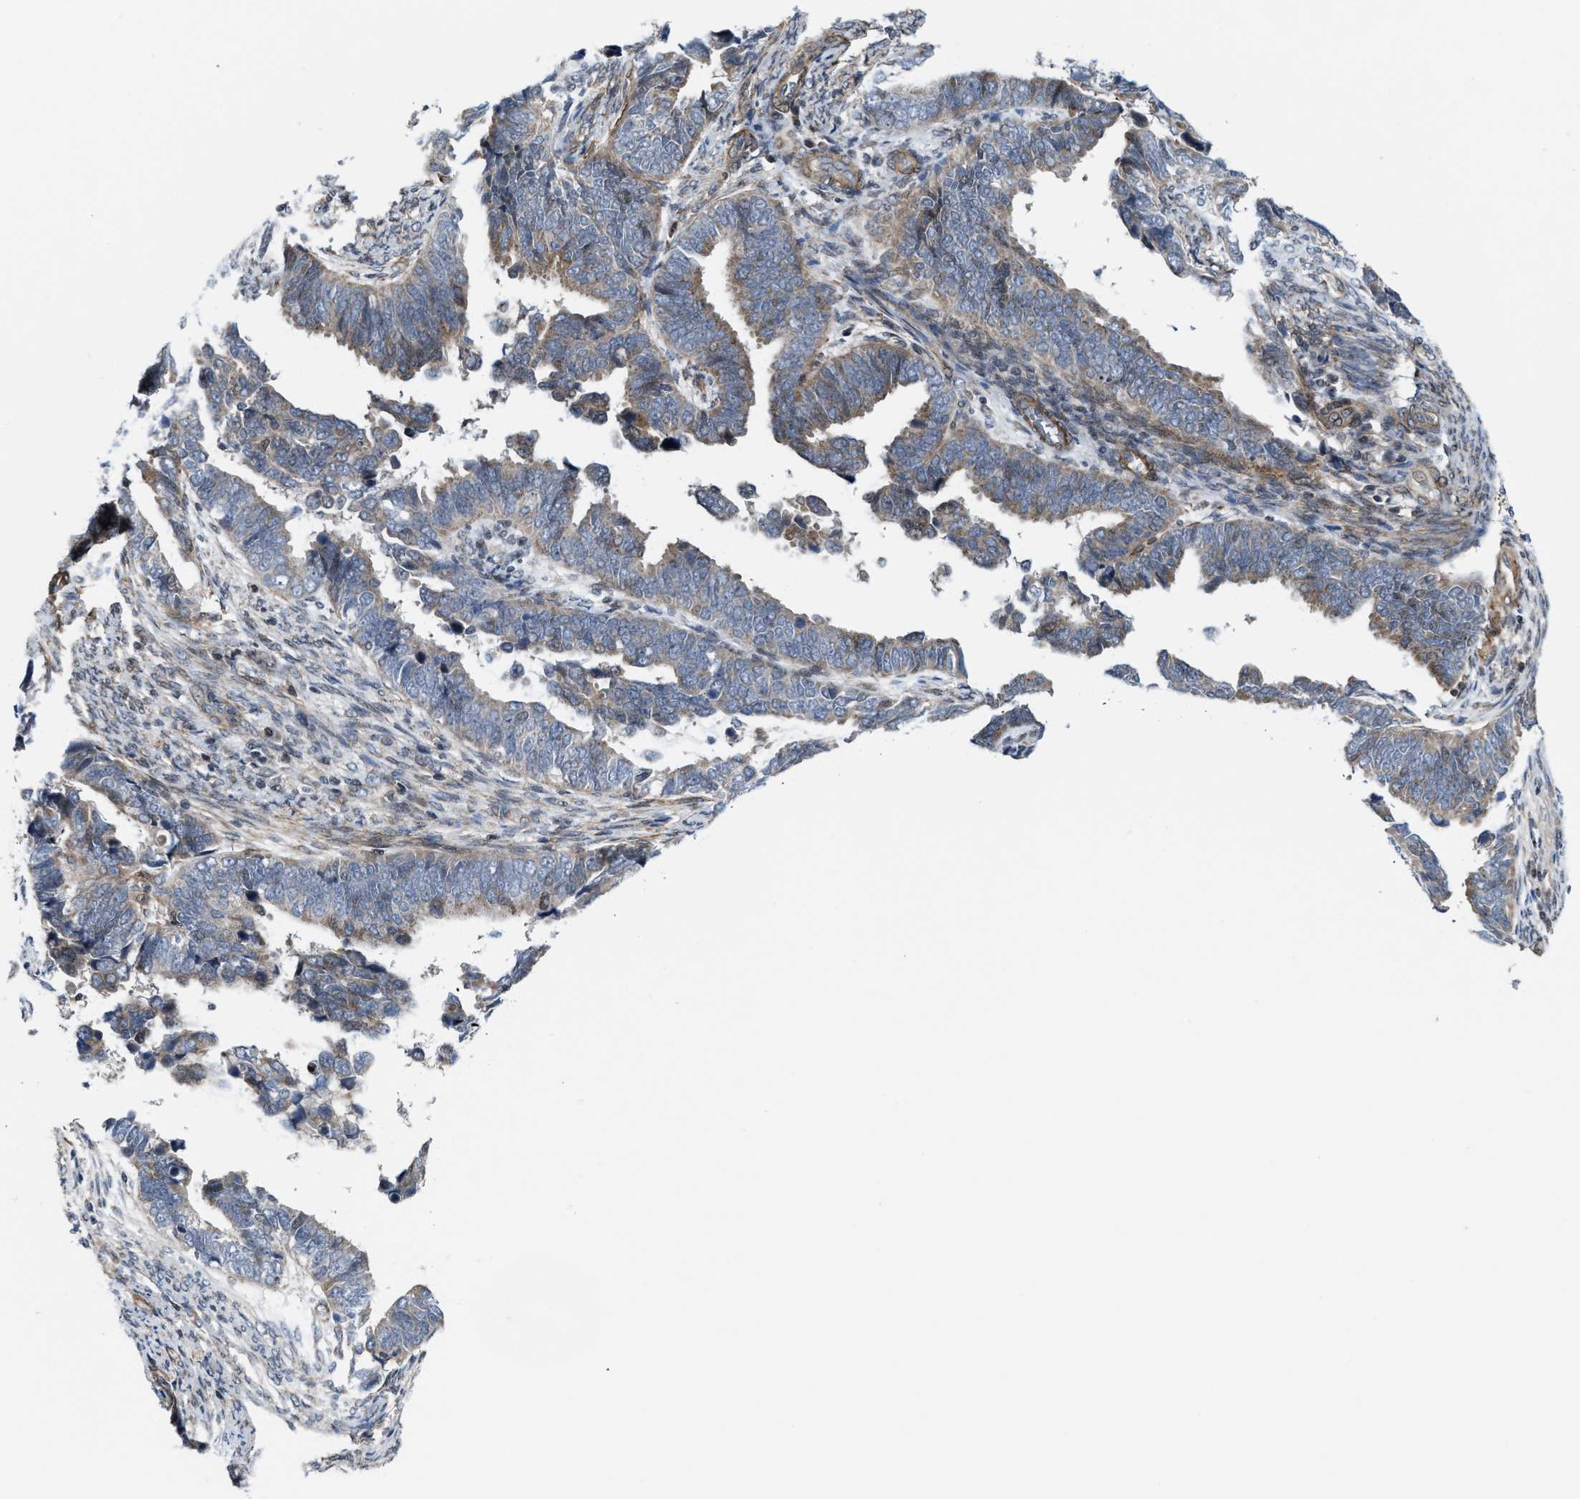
{"staining": {"intensity": "weak", "quantity": "<25%", "location": "cytoplasmic/membranous"}, "tissue": "endometrial cancer", "cell_type": "Tumor cells", "image_type": "cancer", "snomed": [{"axis": "morphology", "description": "Adenocarcinoma, NOS"}, {"axis": "topography", "description": "Endometrium"}], "caption": "This is a micrograph of immunohistochemistry staining of endometrial cancer, which shows no positivity in tumor cells.", "gene": "TGFB1I1", "patient": {"sex": "female", "age": 75}}